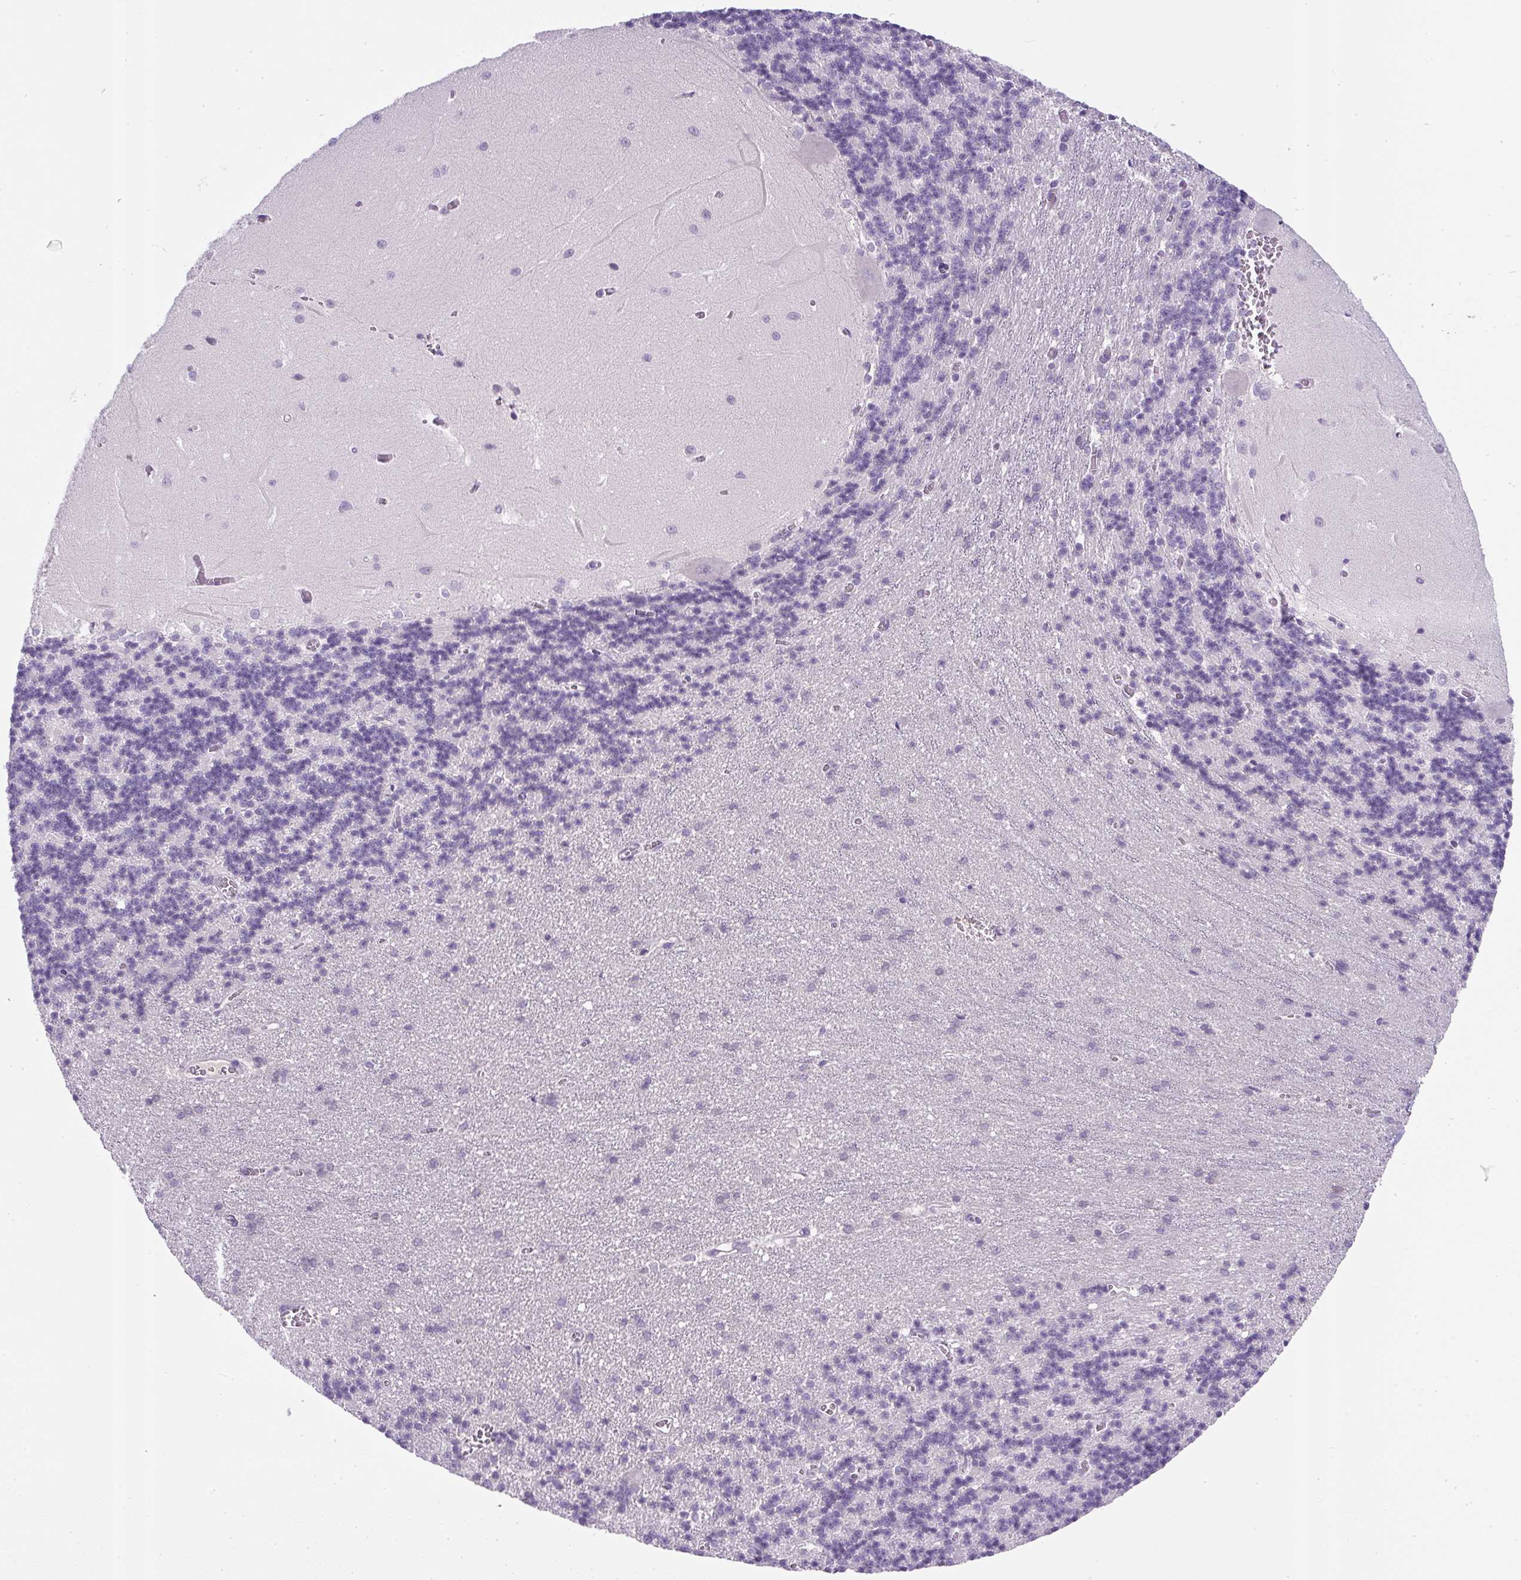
{"staining": {"intensity": "negative", "quantity": "none", "location": "none"}, "tissue": "cerebellum", "cell_type": "Cells in granular layer", "image_type": "normal", "snomed": [{"axis": "morphology", "description": "Normal tissue, NOS"}, {"axis": "topography", "description": "Cerebellum"}], "caption": "Immunohistochemical staining of normal cerebellum exhibits no significant staining in cells in granular layer. The staining is performed using DAB brown chromogen with nuclei counter-stained in using hematoxylin.", "gene": "COL9A2", "patient": {"sex": "male", "age": 37}}